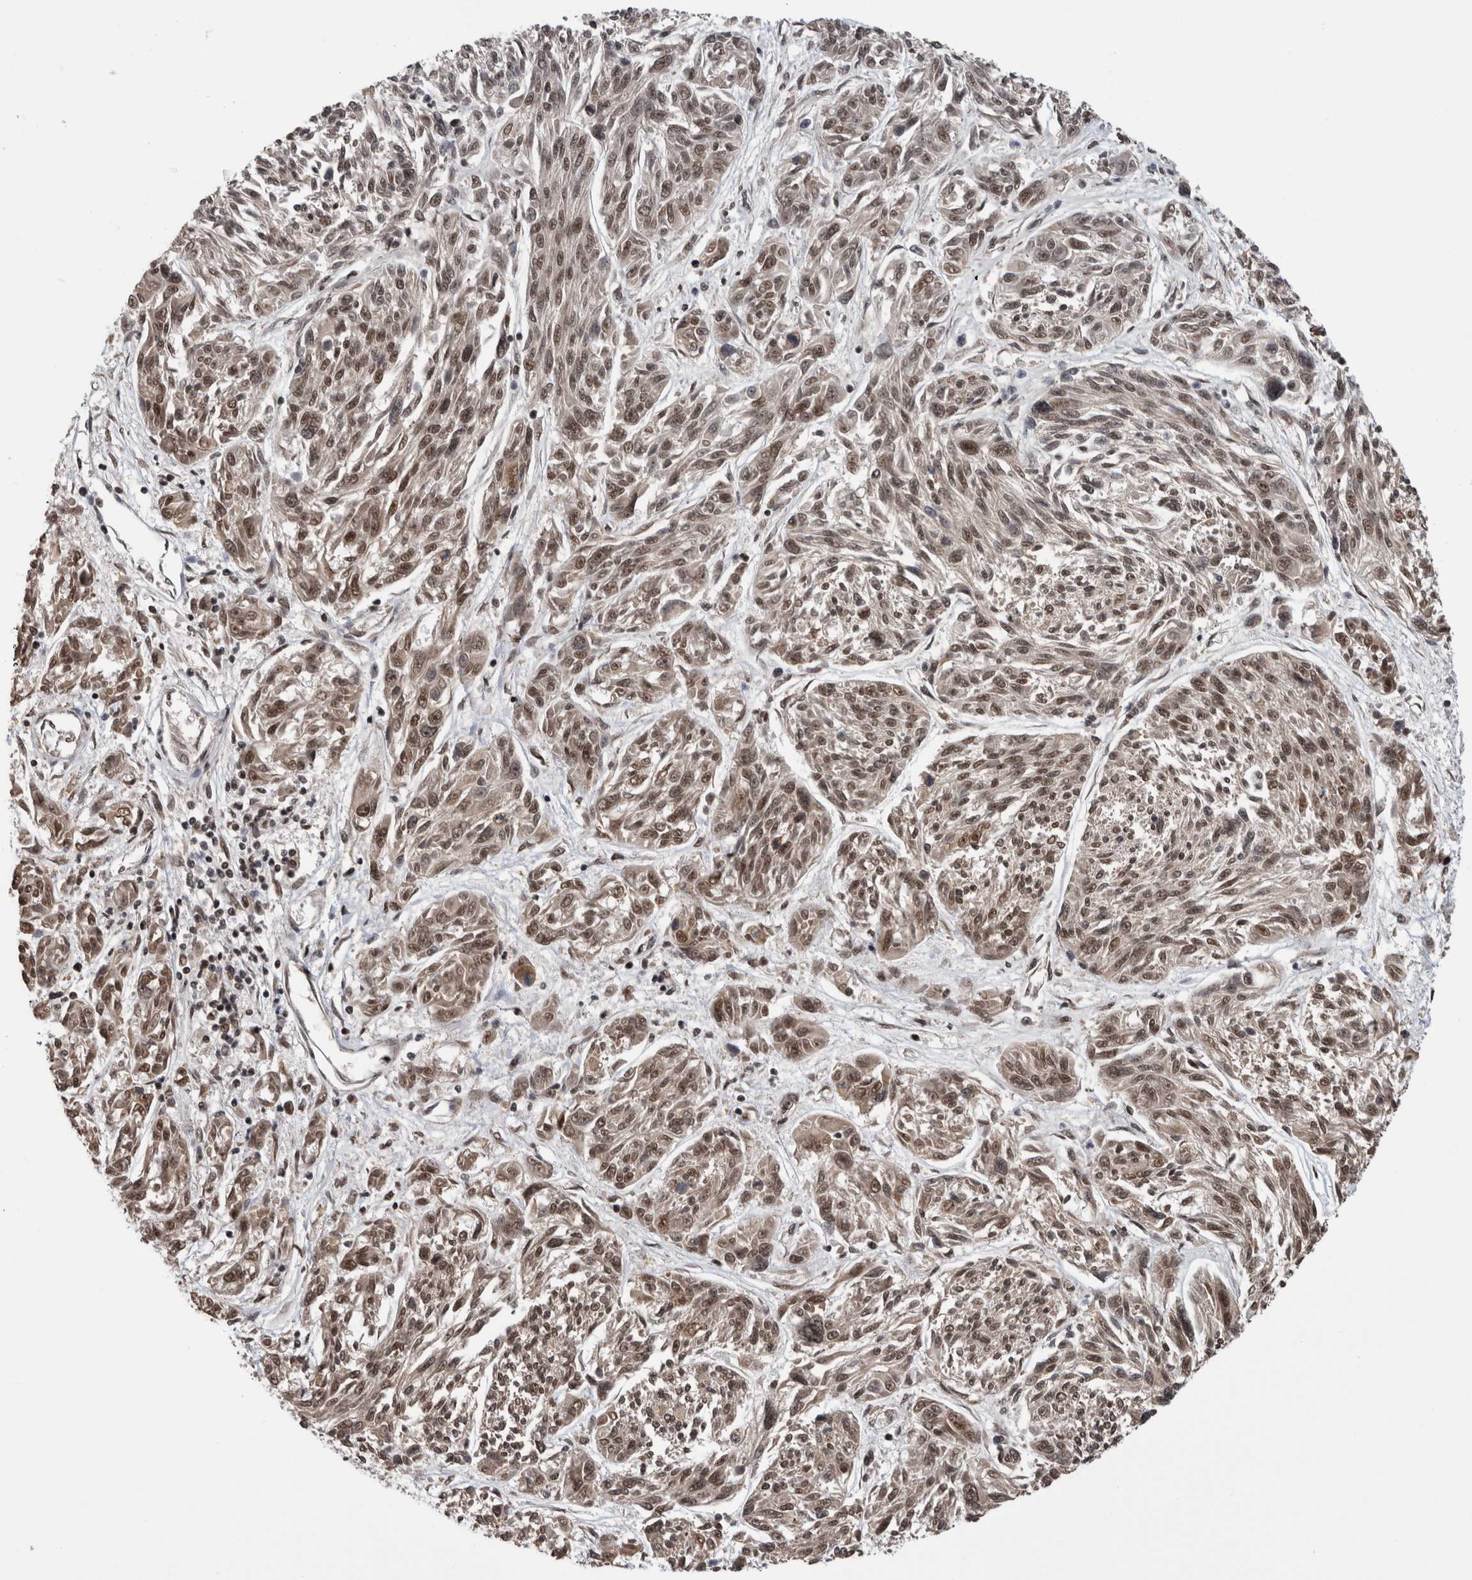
{"staining": {"intensity": "moderate", "quantity": ">75%", "location": "nuclear"}, "tissue": "melanoma", "cell_type": "Tumor cells", "image_type": "cancer", "snomed": [{"axis": "morphology", "description": "Malignant melanoma, NOS"}, {"axis": "topography", "description": "Skin"}], "caption": "The micrograph demonstrates immunohistochemical staining of melanoma. There is moderate nuclear positivity is present in about >75% of tumor cells. The staining is performed using DAB brown chromogen to label protein expression. The nuclei are counter-stained blue using hematoxylin.", "gene": "CPSF2", "patient": {"sex": "male", "age": 53}}